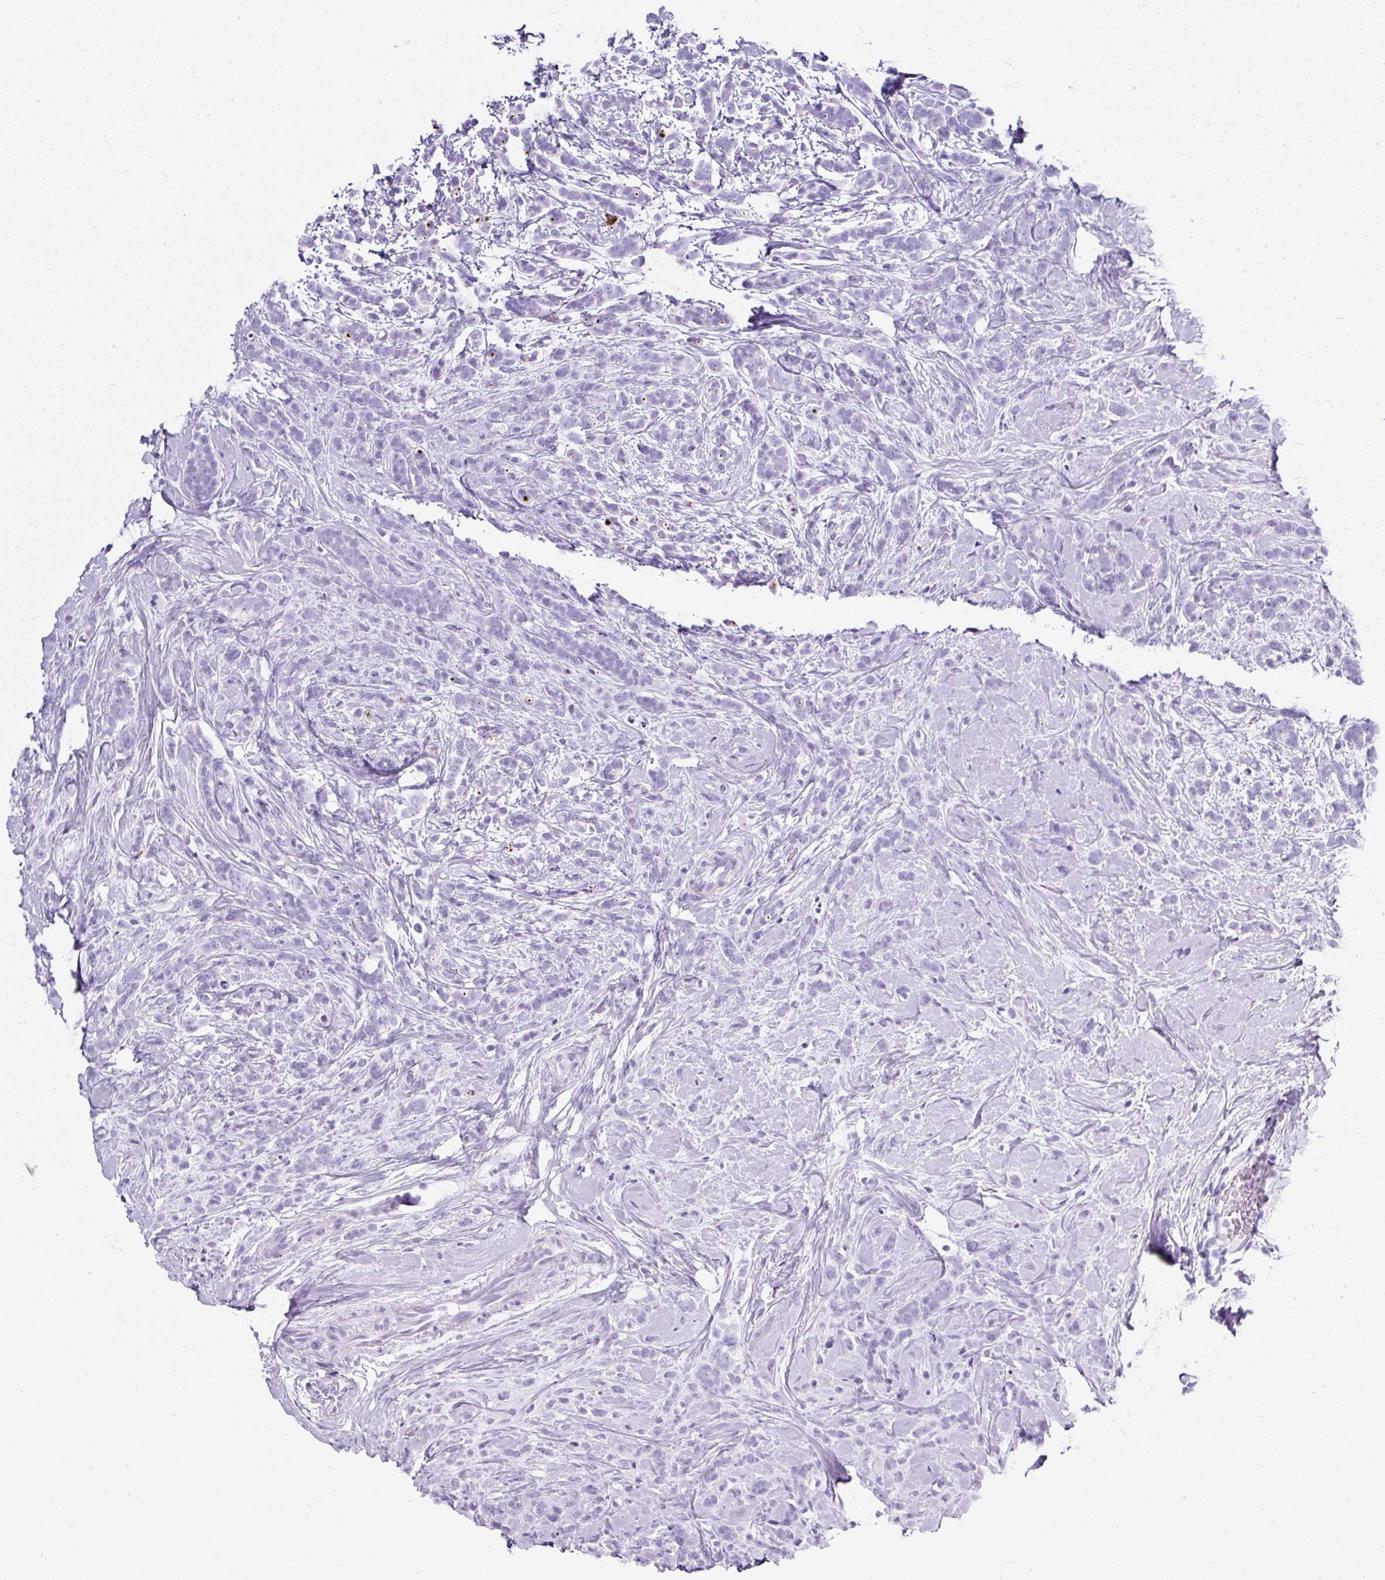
{"staining": {"intensity": "negative", "quantity": "none", "location": "none"}, "tissue": "breast cancer", "cell_type": "Tumor cells", "image_type": "cancer", "snomed": [{"axis": "morphology", "description": "Lobular carcinoma"}, {"axis": "topography", "description": "Breast"}], "caption": "Tumor cells are negative for protein expression in human lobular carcinoma (breast).", "gene": "TMEM200B", "patient": {"sex": "female", "age": 58}}